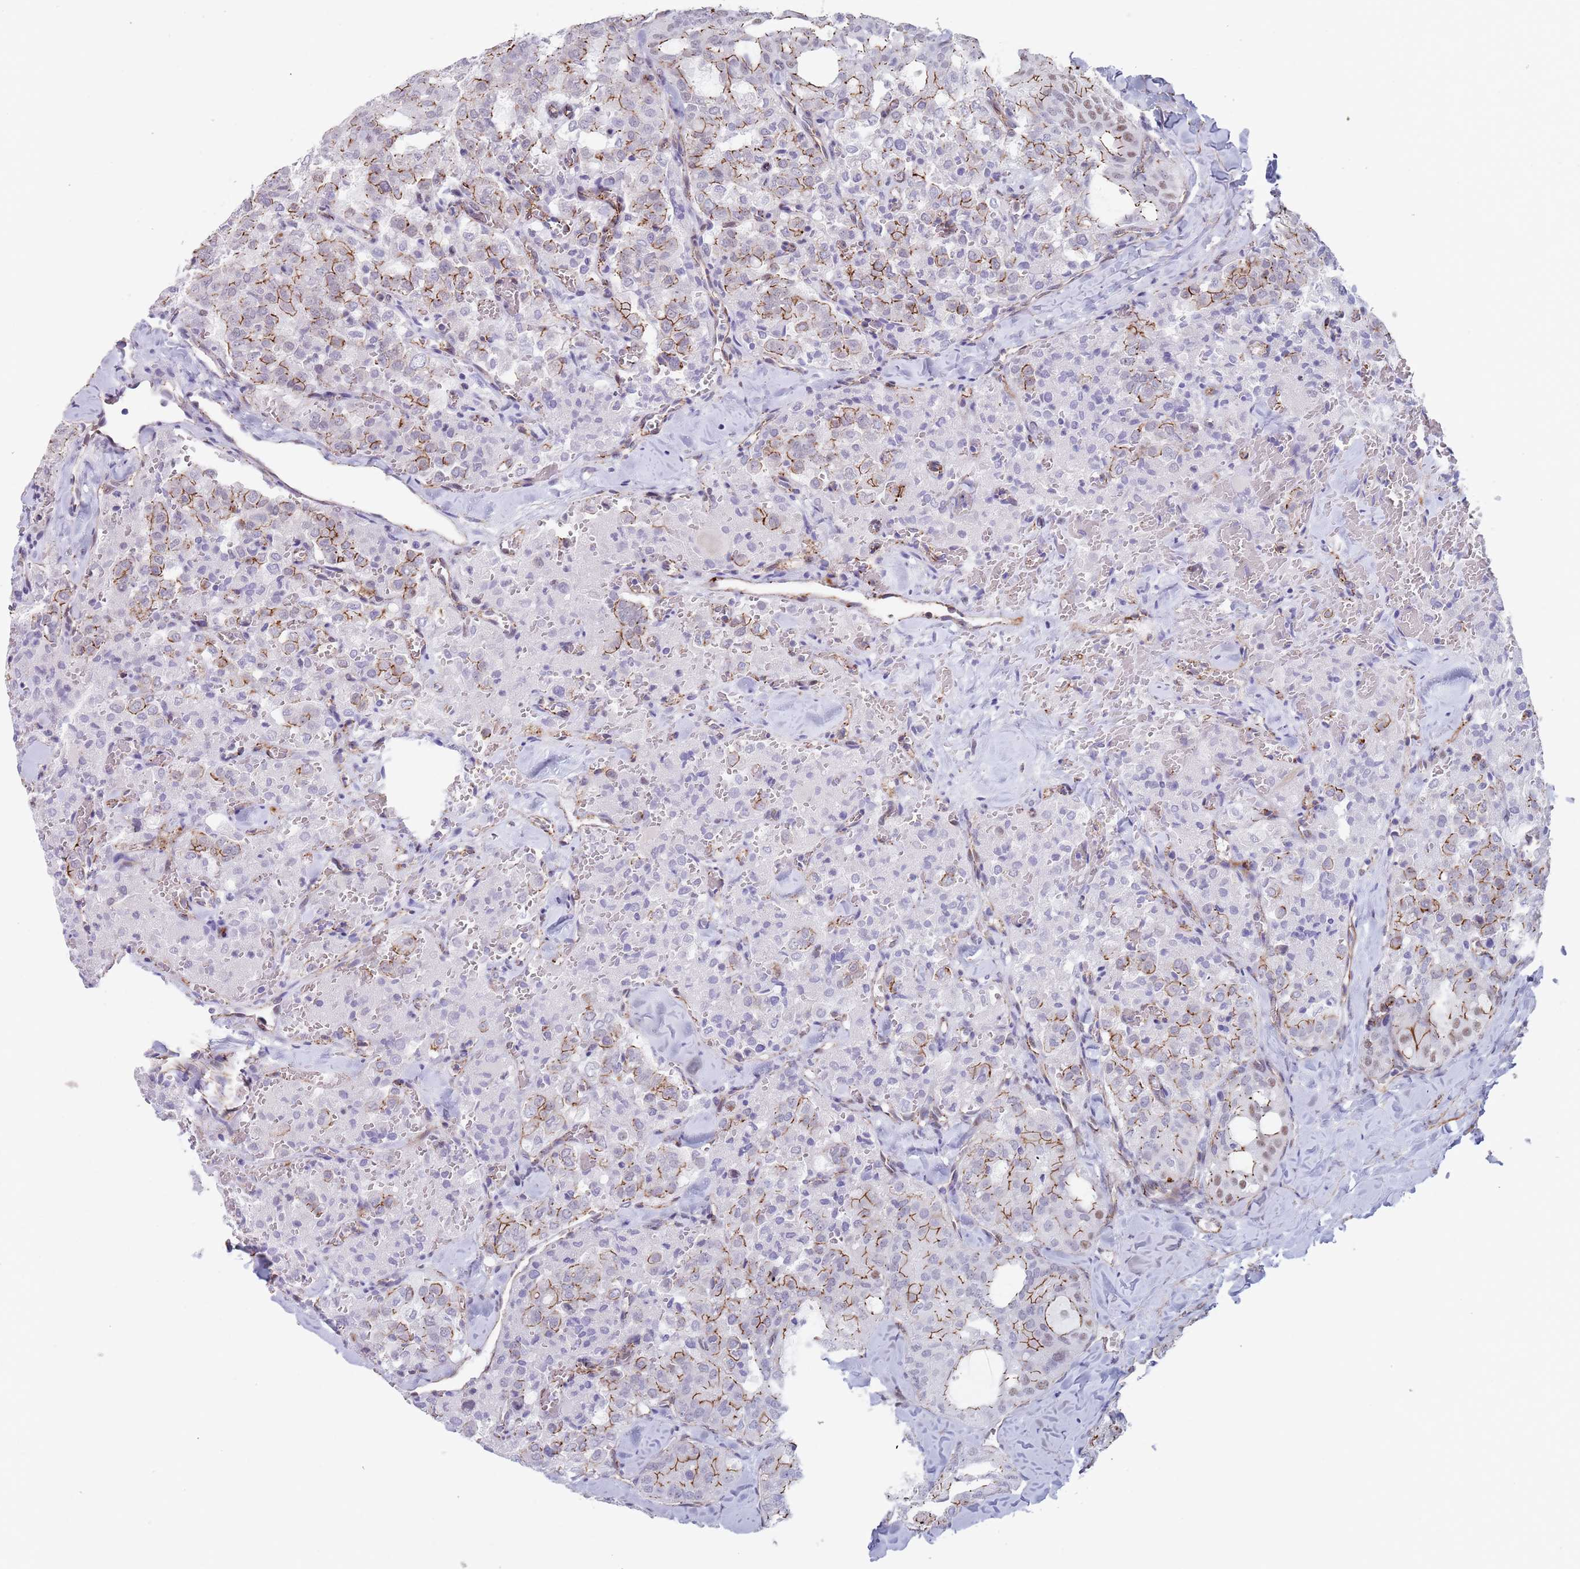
{"staining": {"intensity": "moderate", "quantity": "25%-75%", "location": "cytoplasmic/membranous,nuclear"}, "tissue": "thyroid cancer", "cell_type": "Tumor cells", "image_type": "cancer", "snomed": [{"axis": "morphology", "description": "Follicular adenoma carcinoma, NOS"}, {"axis": "topography", "description": "Thyroid gland"}], "caption": "Immunohistochemical staining of thyroid cancer (follicular adenoma carcinoma) shows medium levels of moderate cytoplasmic/membranous and nuclear staining in about 25%-75% of tumor cells. (Brightfield microscopy of DAB IHC at high magnification).", "gene": "OR5A2", "patient": {"sex": "male", "age": 75}}